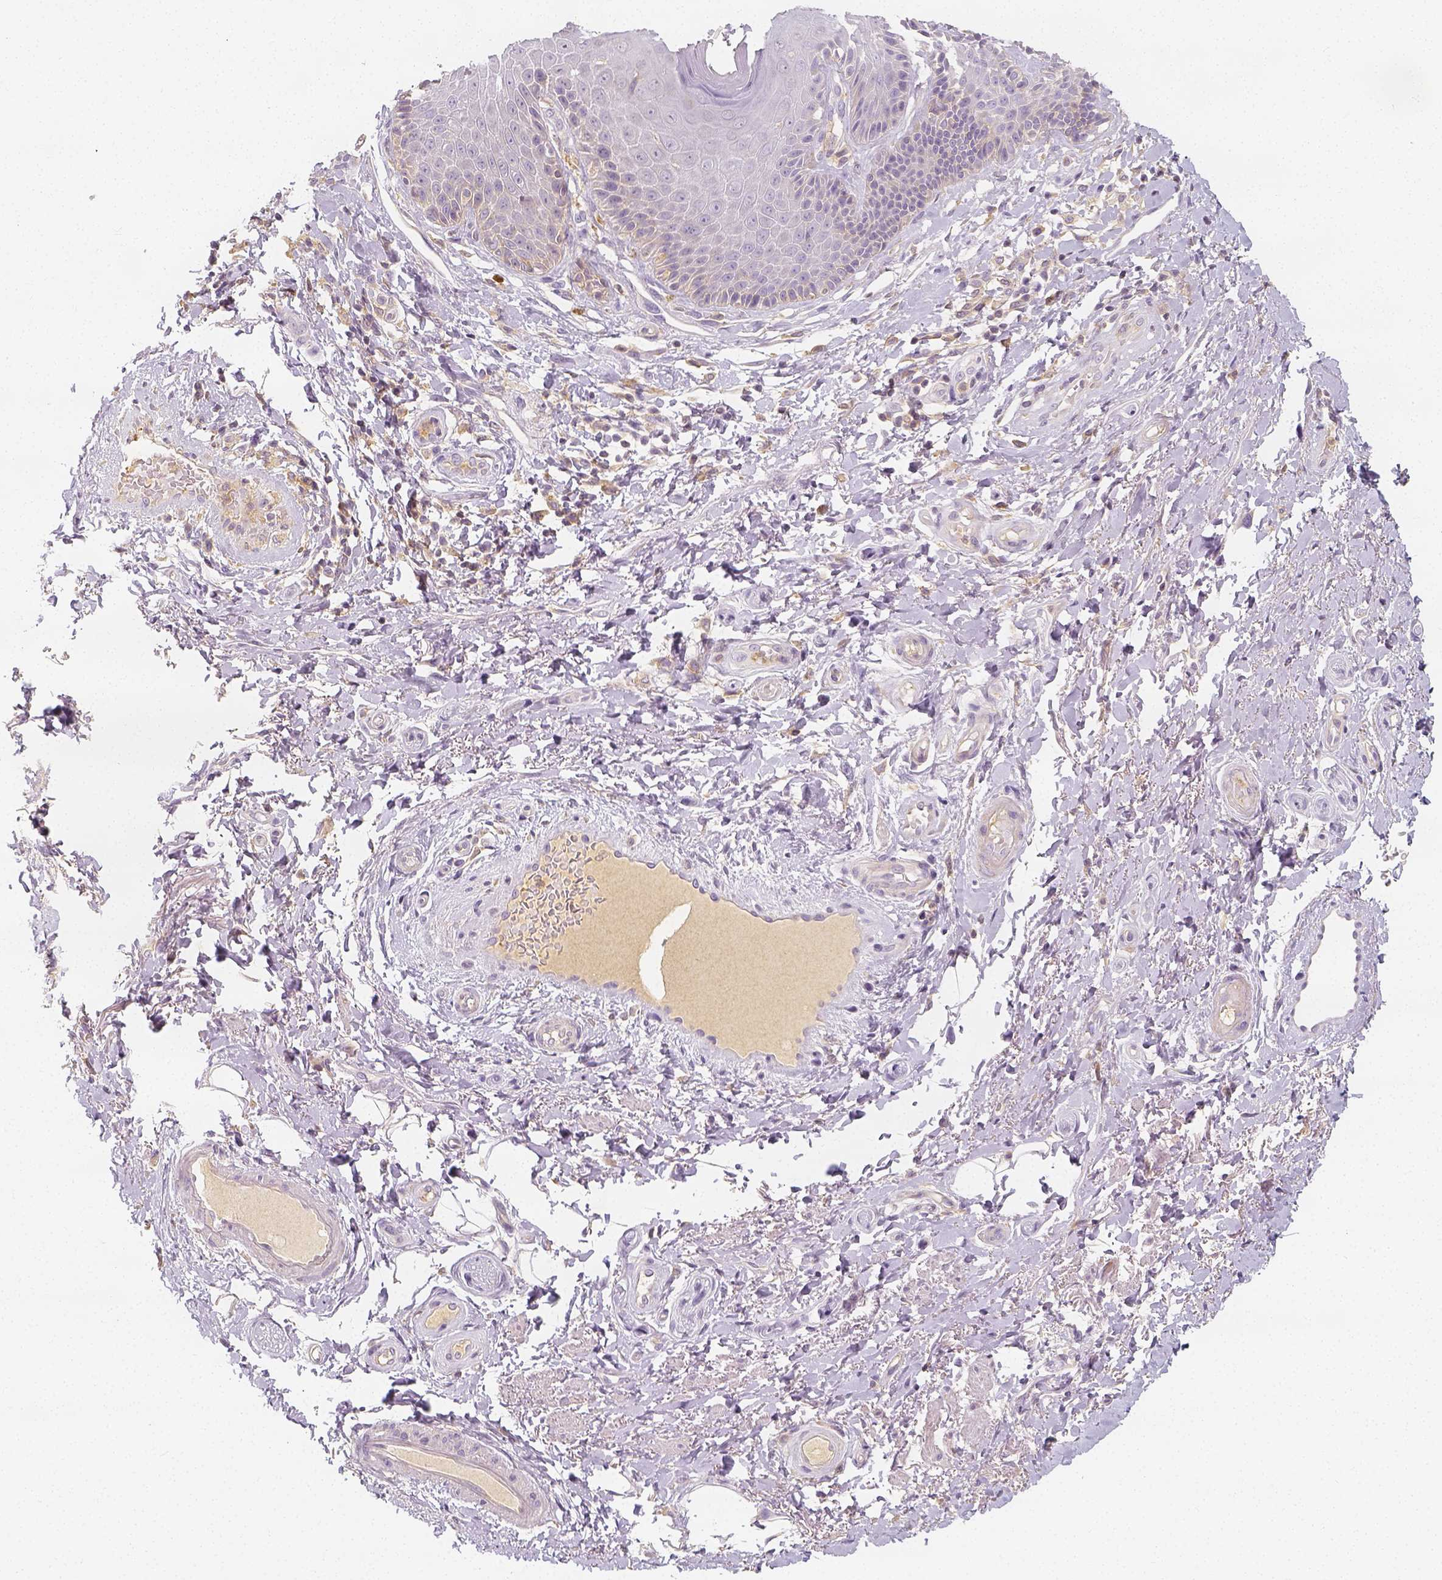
{"staining": {"intensity": "negative", "quantity": "none", "location": "none"}, "tissue": "skin", "cell_type": "Epidermal cells", "image_type": "normal", "snomed": [{"axis": "morphology", "description": "Normal tissue, NOS"}, {"axis": "topography", "description": "Anal"}, {"axis": "topography", "description": "Peripheral nerve tissue"}], "caption": "Immunohistochemistry (IHC) histopathology image of unremarkable skin: human skin stained with DAB (3,3'-diaminobenzidine) exhibits no significant protein positivity in epidermal cells. (DAB (3,3'-diaminobenzidine) immunohistochemistry visualized using brightfield microscopy, high magnification).", "gene": "PTPRJ", "patient": {"sex": "male", "age": 51}}